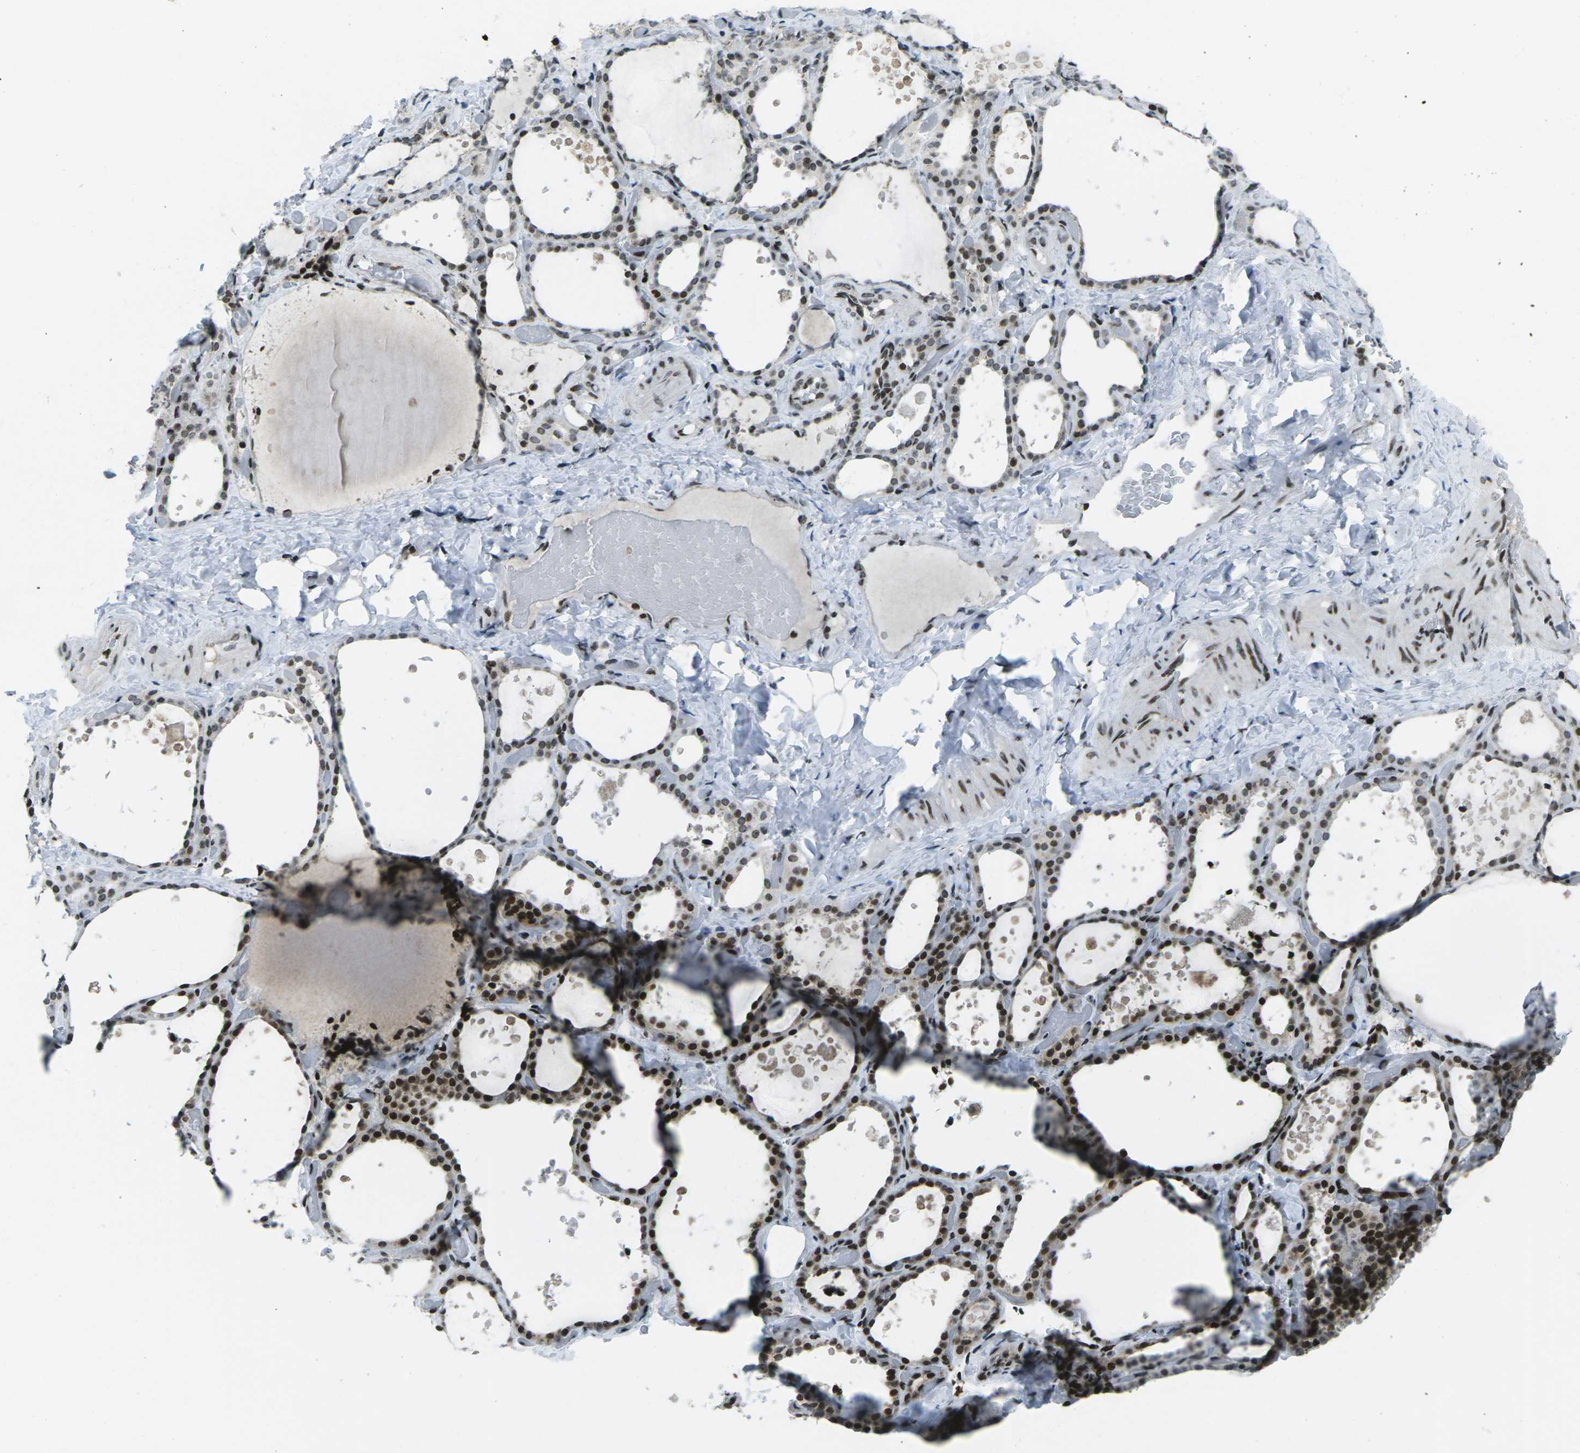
{"staining": {"intensity": "strong", "quantity": ">75%", "location": "nuclear"}, "tissue": "thyroid gland", "cell_type": "Glandular cells", "image_type": "normal", "snomed": [{"axis": "morphology", "description": "Normal tissue, NOS"}, {"axis": "topography", "description": "Thyroid gland"}], "caption": "This photomicrograph reveals immunohistochemistry (IHC) staining of unremarkable human thyroid gland, with high strong nuclear positivity in approximately >75% of glandular cells.", "gene": "EME1", "patient": {"sex": "female", "age": 44}}